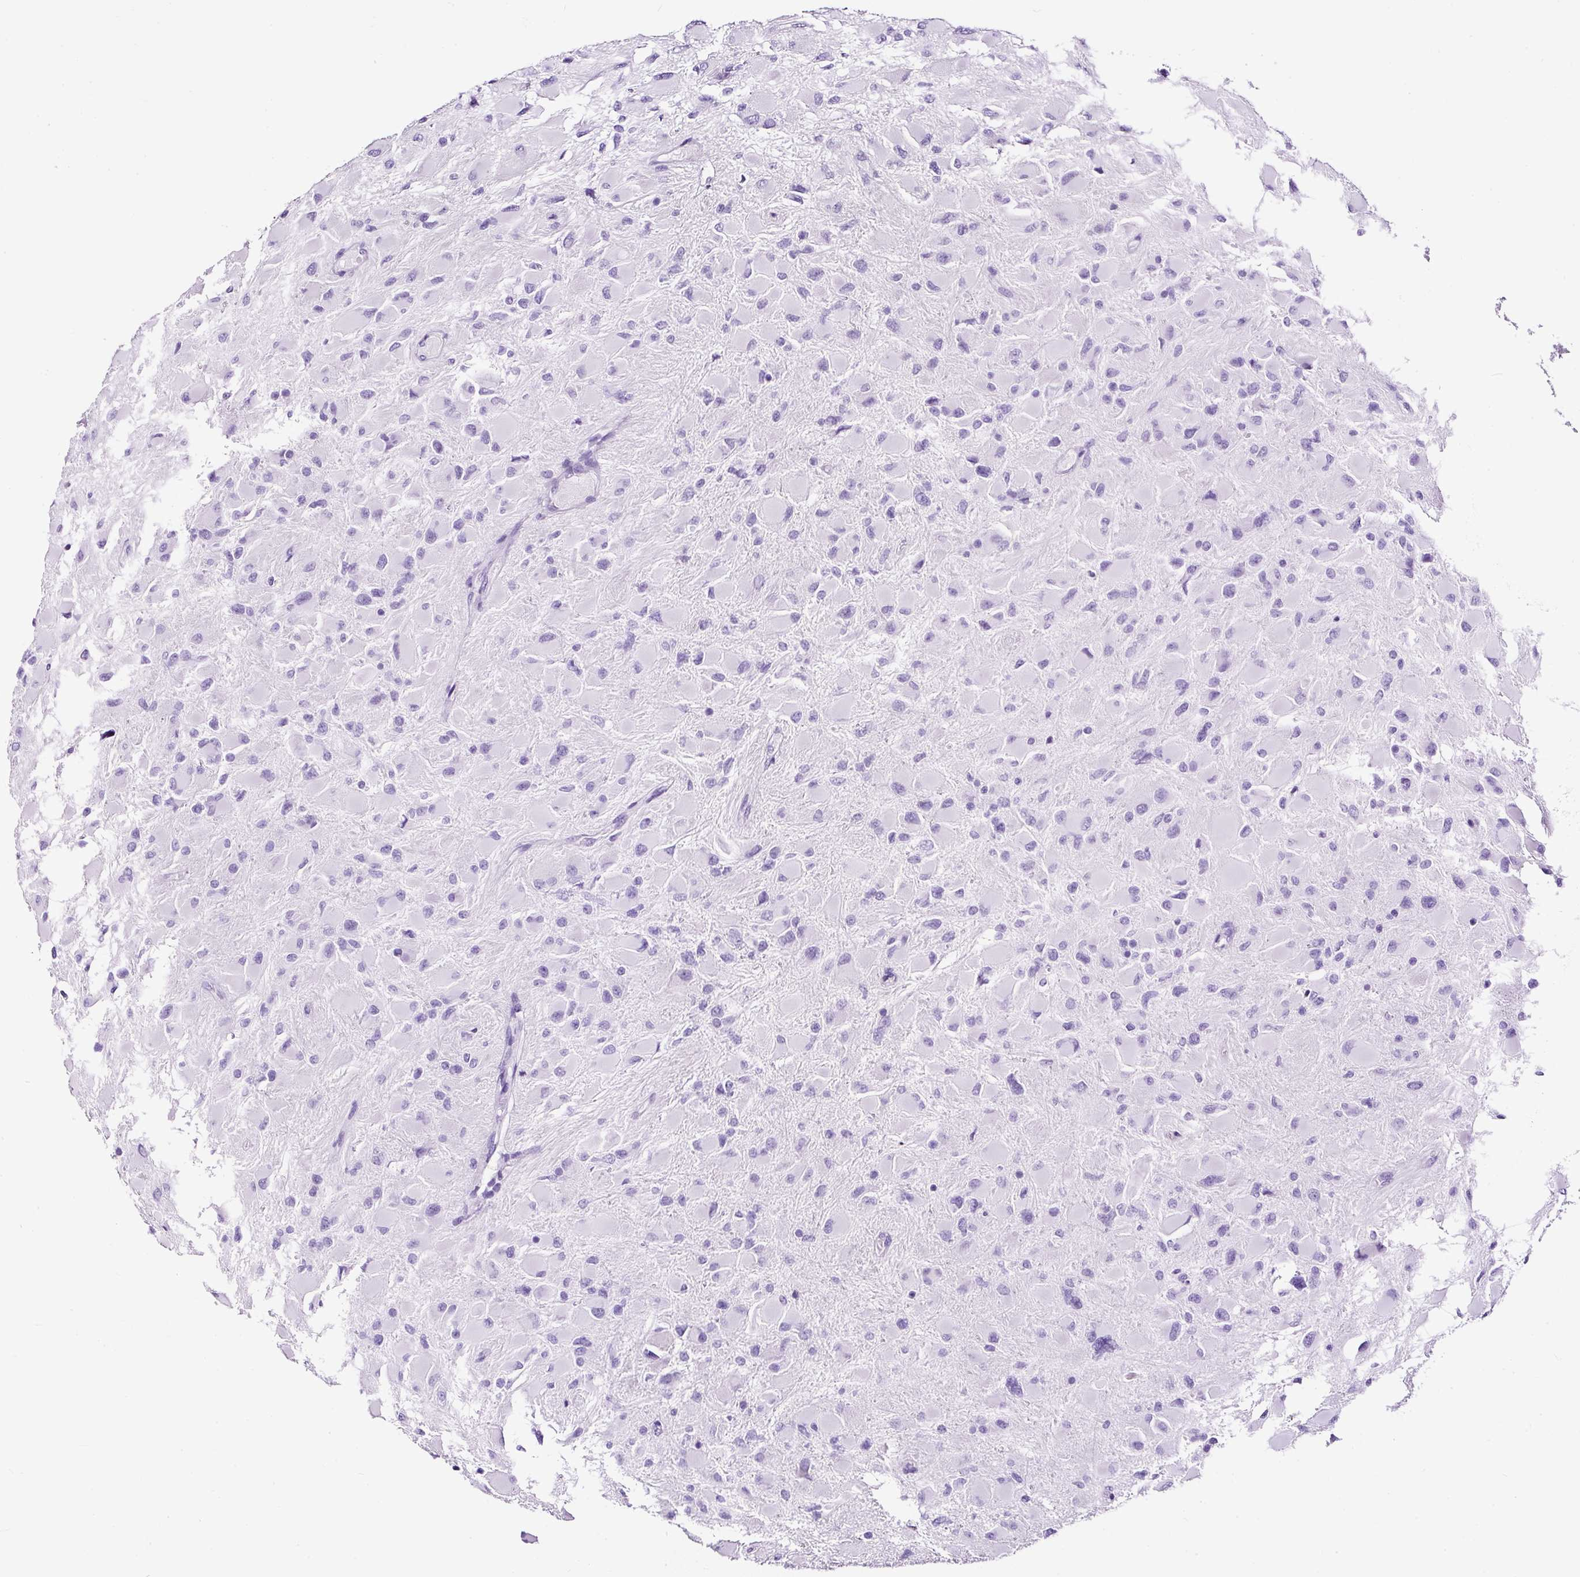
{"staining": {"intensity": "negative", "quantity": "none", "location": "none"}, "tissue": "glioma", "cell_type": "Tumor cells", "image_type": "cancer", "snomed": [{"axis": "morphology", "description": "Glioma, malignant, High grade"}, {"axis": "topography", "description": "Cerebral cortex"}], "caption": "Immunohistochemistry micrograph of human high-grade glioma (malignant) stained for a protein (brown), which exhibits no expression in tumor cells.", "gene": "NTS", "patient": {"sex": "female", "age": 36}}